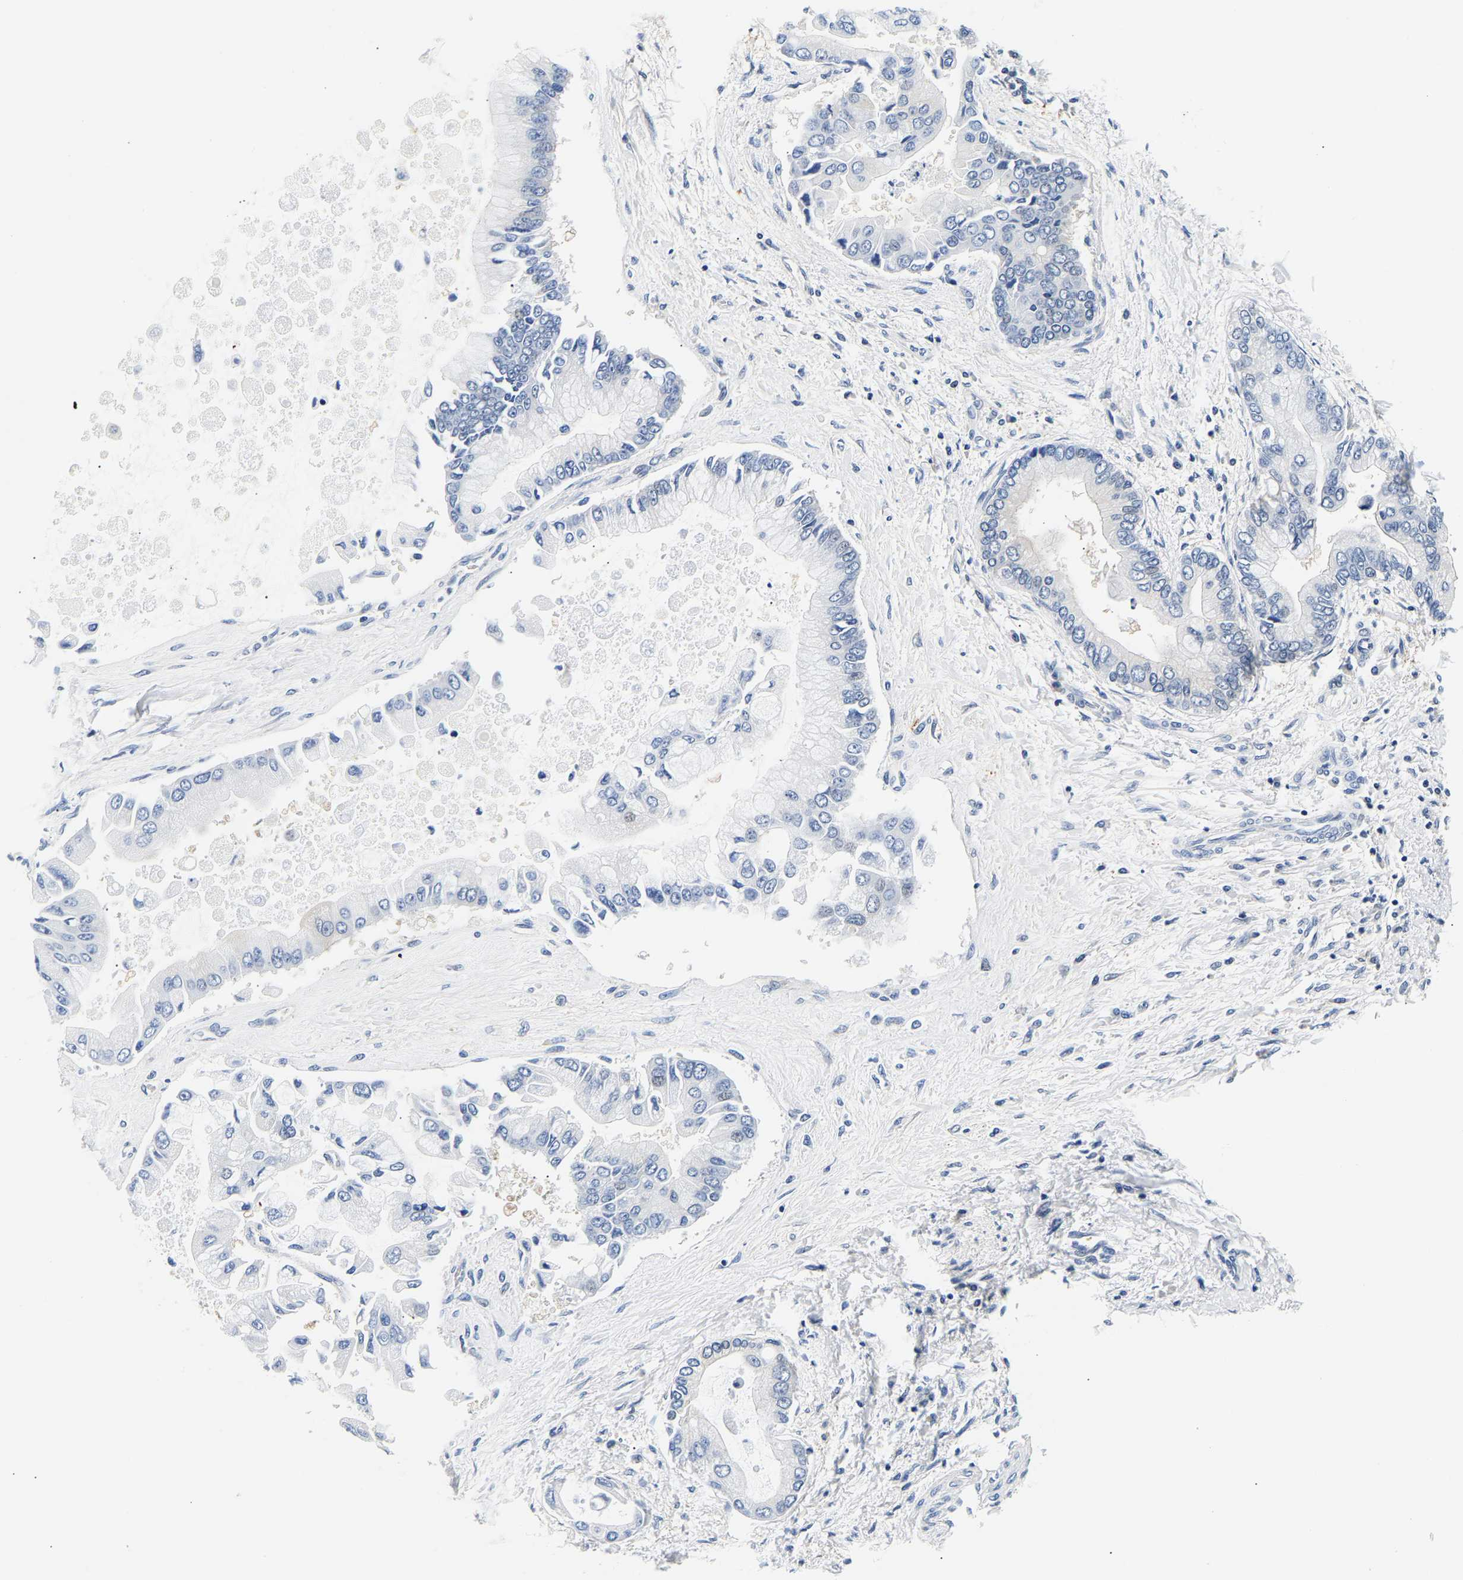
{"staining": {"intensity": "negative", "quantity": "none", "location": "none"}, "tissue": "liver cancer", "cell_type": "Tumor cells", "image_type": "cancer", "snomed": [{"axis": "morphology", "description": "Cholangiocarcinoma"}, {"axis": "topography", "description": "Liver"}], "caption": "High magnification brightfield microscopy of liver cancer stained with DAB (brown) and counterstained with hematoxylin (blue): tumor cells show no significant positivity.", "gene": "UCHL3", "patient": {"sex": "male", "age": 50}}